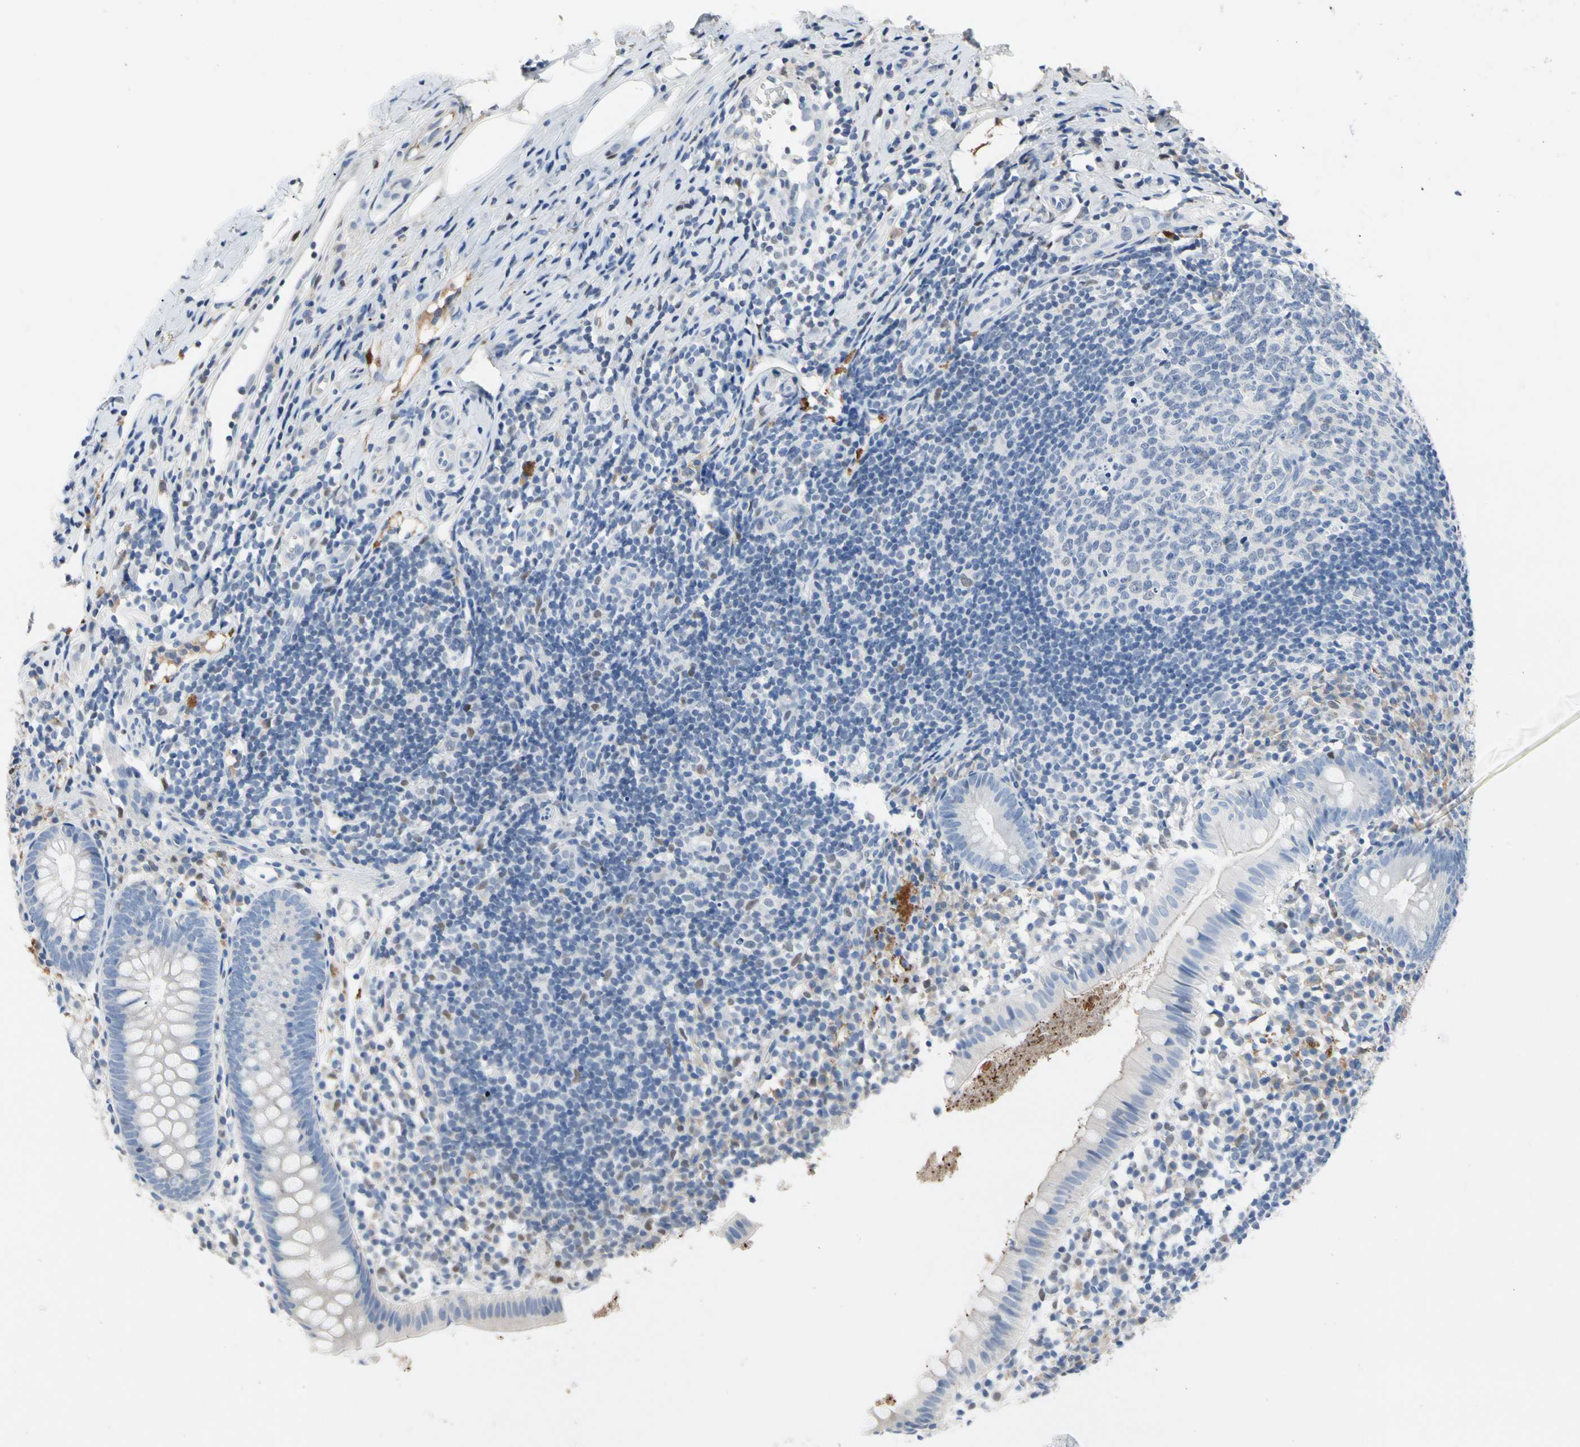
{"staining": {"intensity": "negative", "quantity": "none", "location": "none"}, "tissue": "appendix", "cell_type": "Glandular cells", "image_type": "normal", "snomed": [{"axis": "morphology", "description": "Normal tissue, NOS"}, {"axis": "topography", "description": "Appendix"}], "caption": "A high-resolution photomicrograph shows IHC staining of unremarkable appendix, which exhibits no significant staining in glandular cells.", "gene": "ECRG4", "patient": {"sex": "female", "age": 20}}